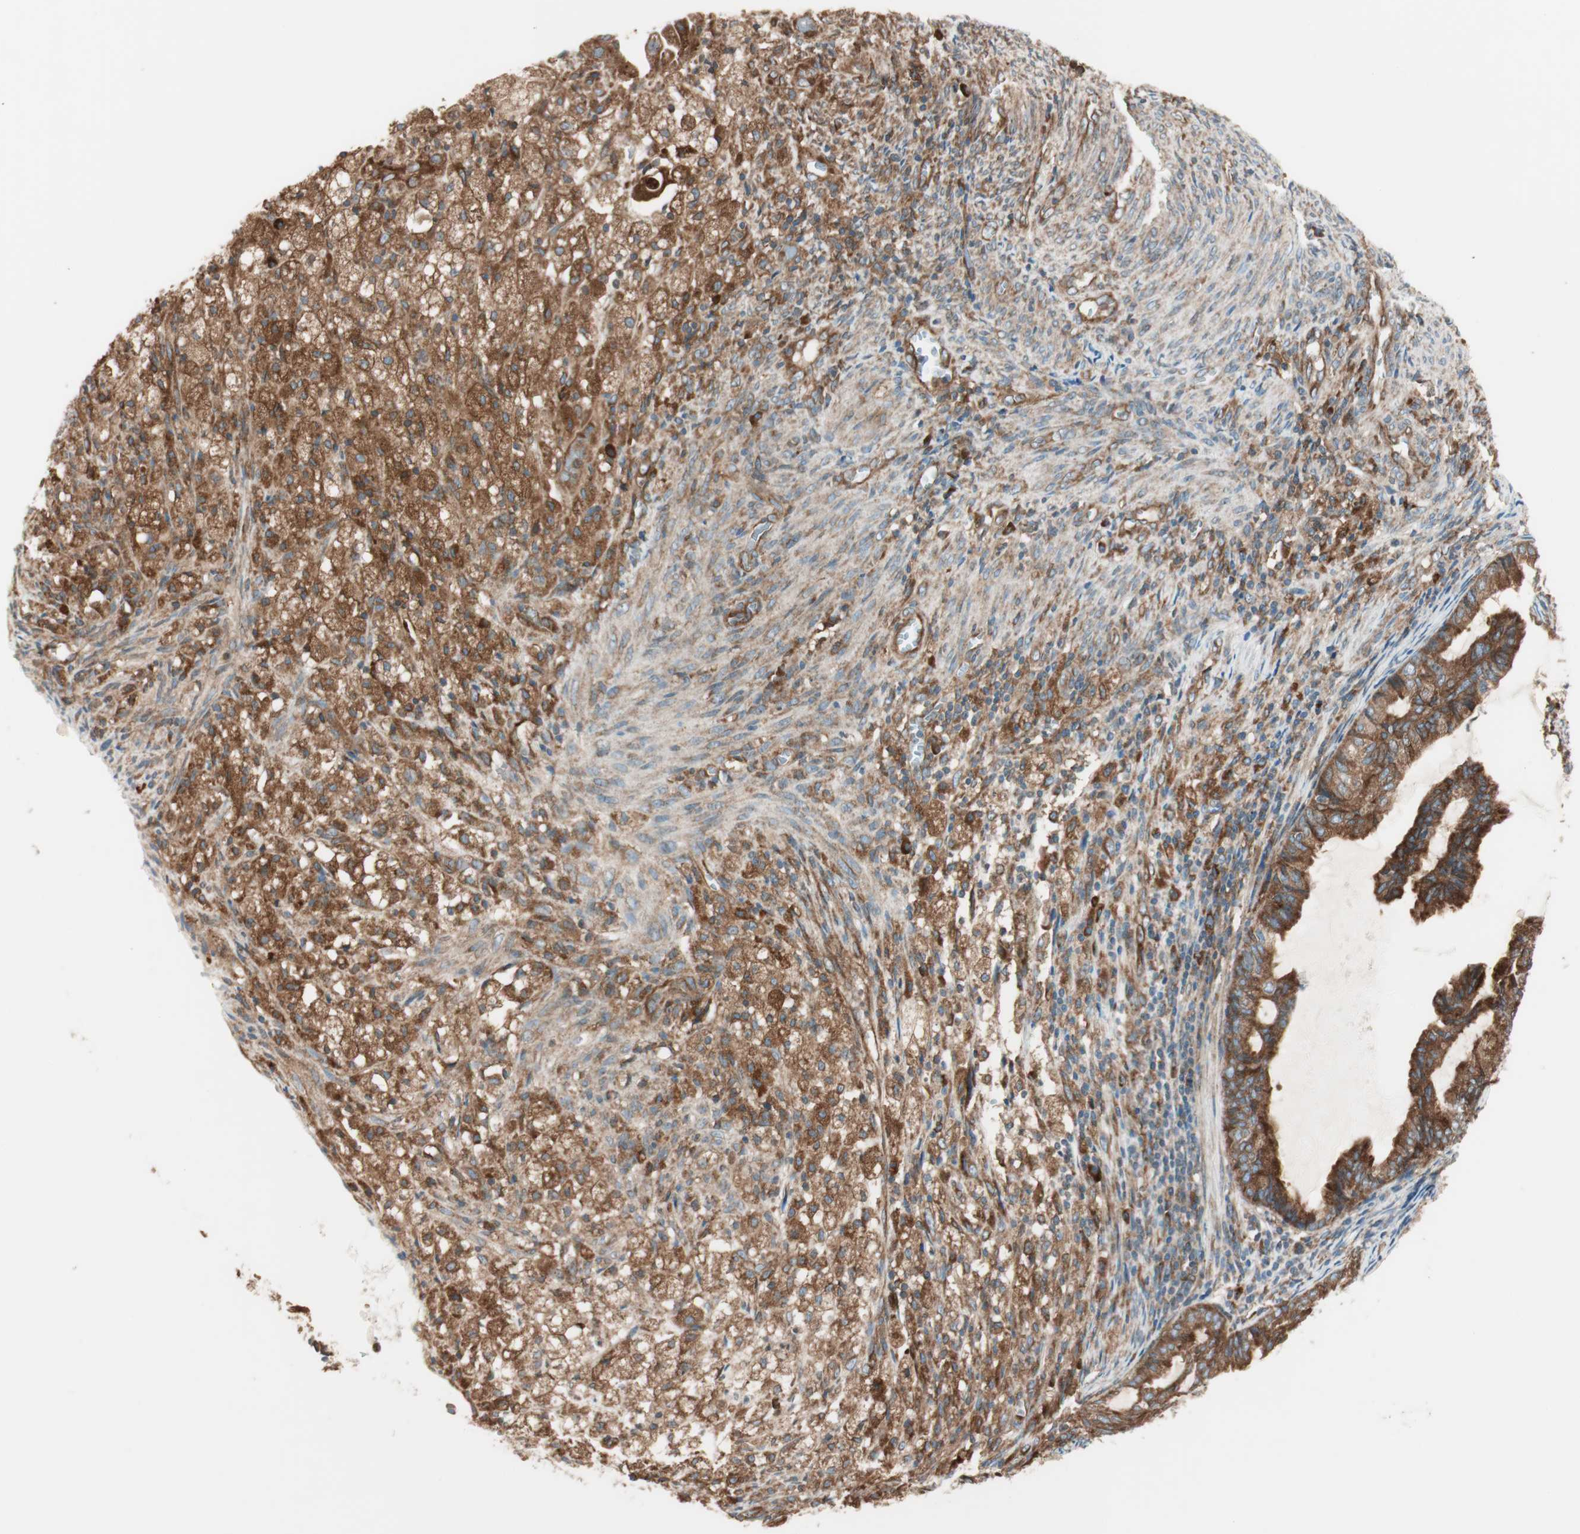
{"staining": {"intensity": "strong", "quantity": ">75%", "location": "cytoplasmic/membranous"}, "tissue": "cervical cancer", "cell_type": "Tumor cells", "image_type": "cancer", "snomed": [{"axis": "morphology", "description": "Normal tissue, NOS"}, {"axis": "morphology", "description": "Adenocarcinoma, NOS"}, {"axis": "topography", "description": "Cervix"}, {"axis": "topography", "description": "Endometrium"}], "caption": "Adenocarcinoma (cervical) tissue displays strong cytoplasmic/membranous expression in about >75% of tumor cells, visualized by immunohistochemistry.", "gene": "RAB5A", "patient": {"sex": "female", "age": 86}}